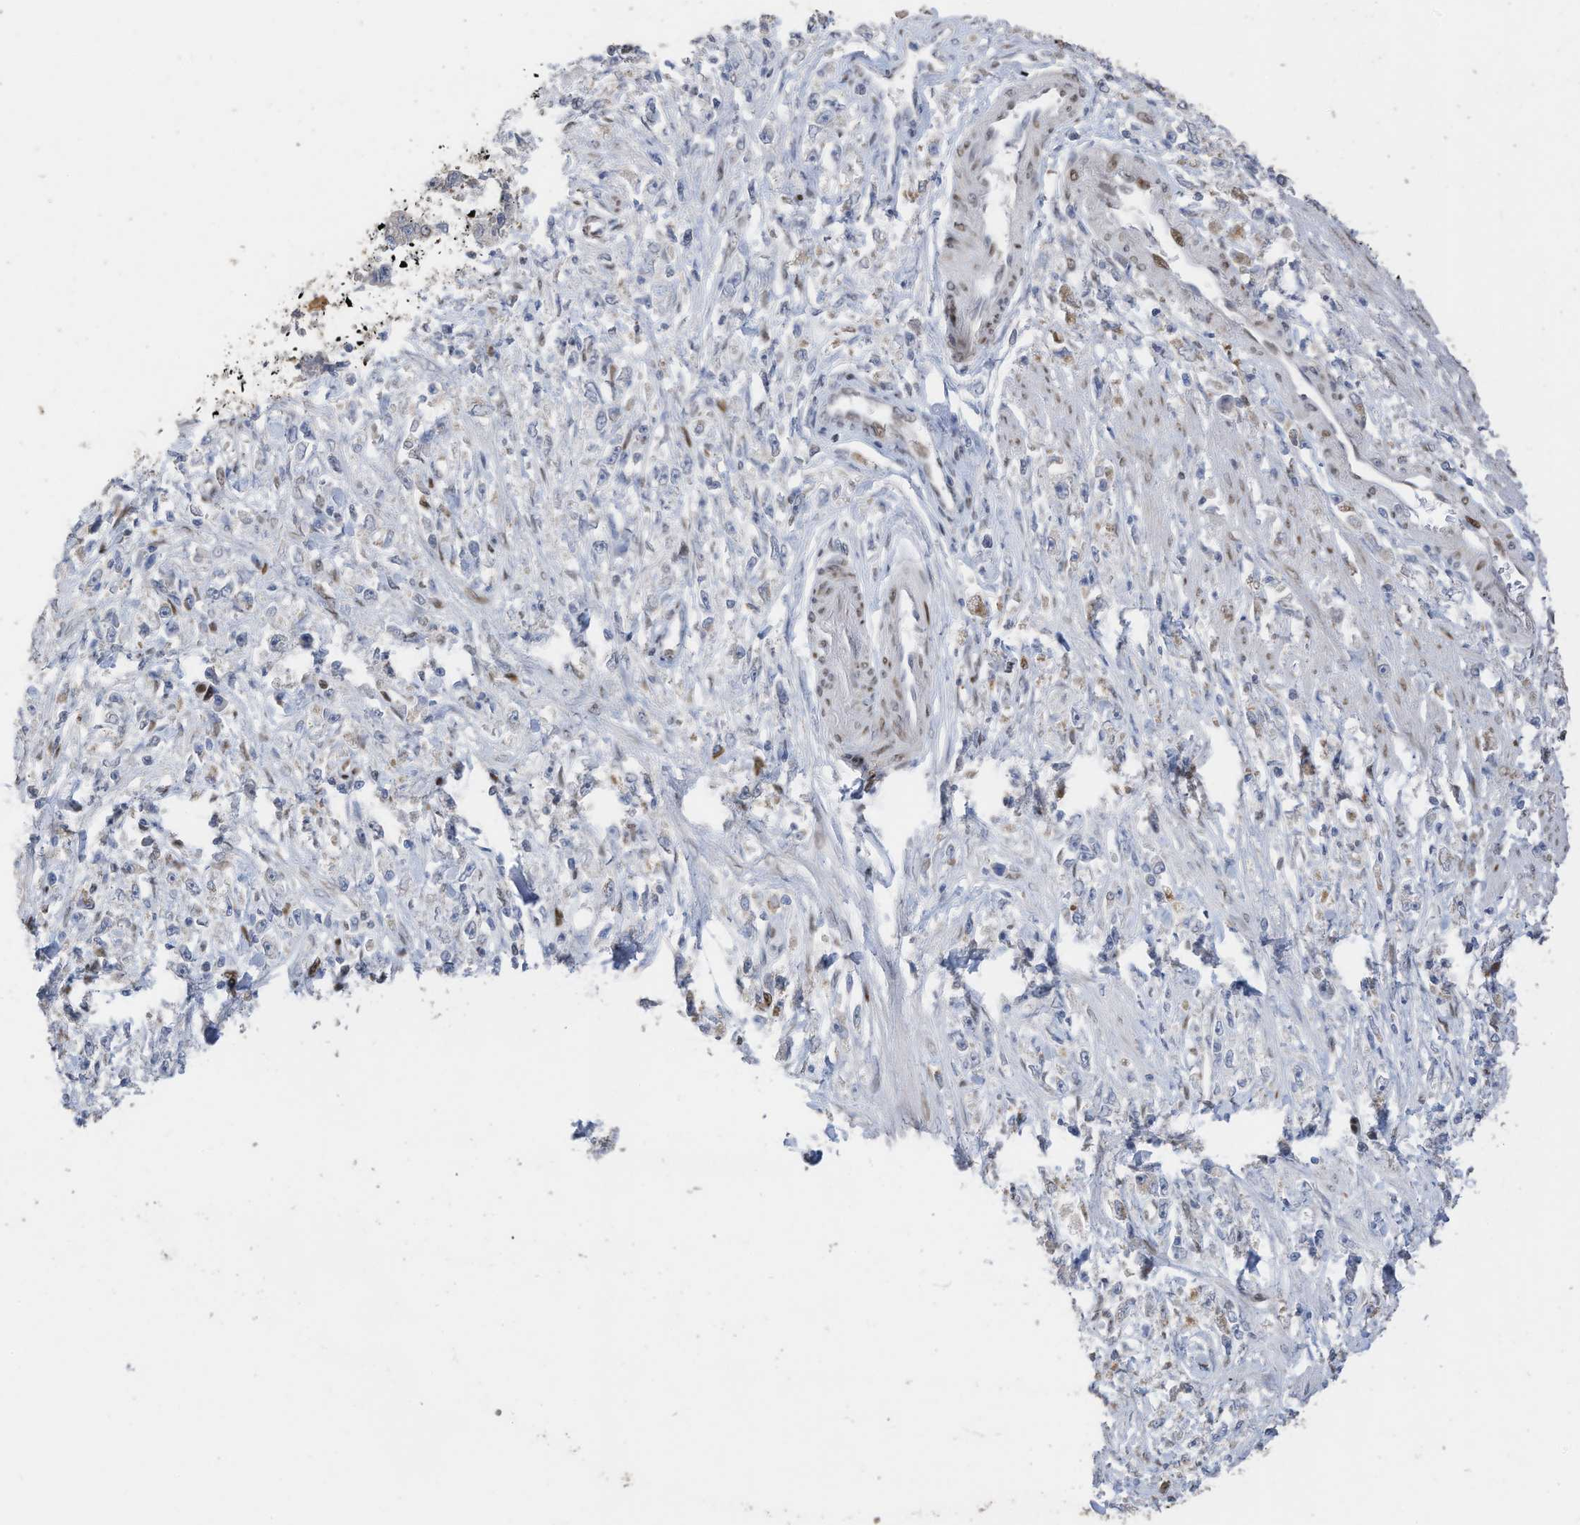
{"staining": {"intensity": "negative", "quantity": "none", "location": "none"}, "tissue": "stomach cancer", "cell_type": "Tumor cells", "image_type": "cancer", "snomed": [{"axis": "morphology", "description": "Adenocarcinoma, NOS"}, {"axis": "topography", "description": "Stomach"}], "caption": "Human stomach adenocarcinoma stained for a protein using immunohistochemistry (IHC) reveals no expression in tumor cells.", "gene": "RABL3", "patient": {"sex": "female", "age": 59}}